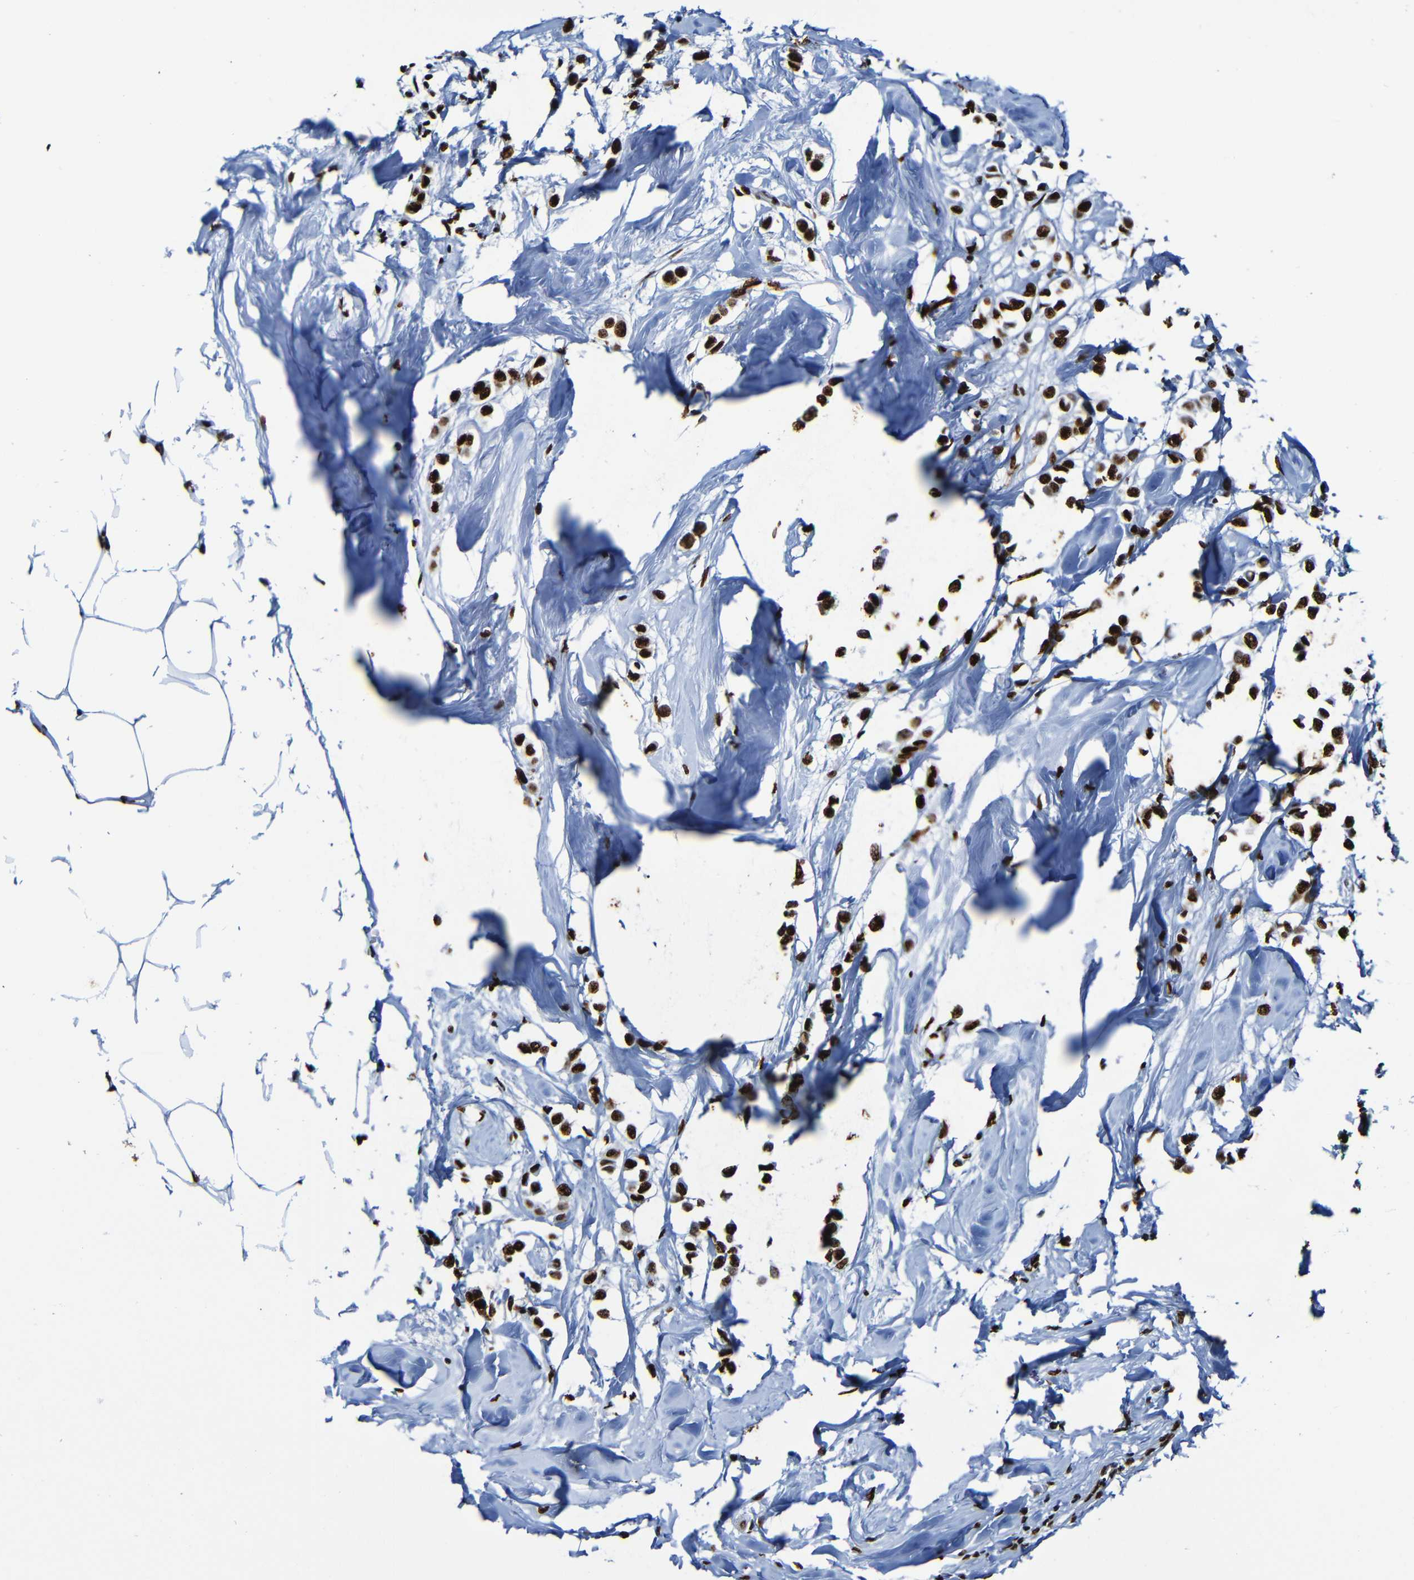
{"staining": {"intensity": "strong", "quantity": ">75%", "location": "nuclear"}, "tissue": "breast cancer", "cell_type": "Tumor cells", "image_type": "cancer", "snomed": [{"axis": "morphology", "description": "Lobular carcinoma"}, {"axis": "topography", "description": "Breast"}], "caption": "Protein expression analysis of human breast cancer (lobular carcinoma) reveals strong nuclear staining in approximately >75% of tumor cells.", "gene": "SRSF3", "patient": {"sex": "female", "age": 51}}